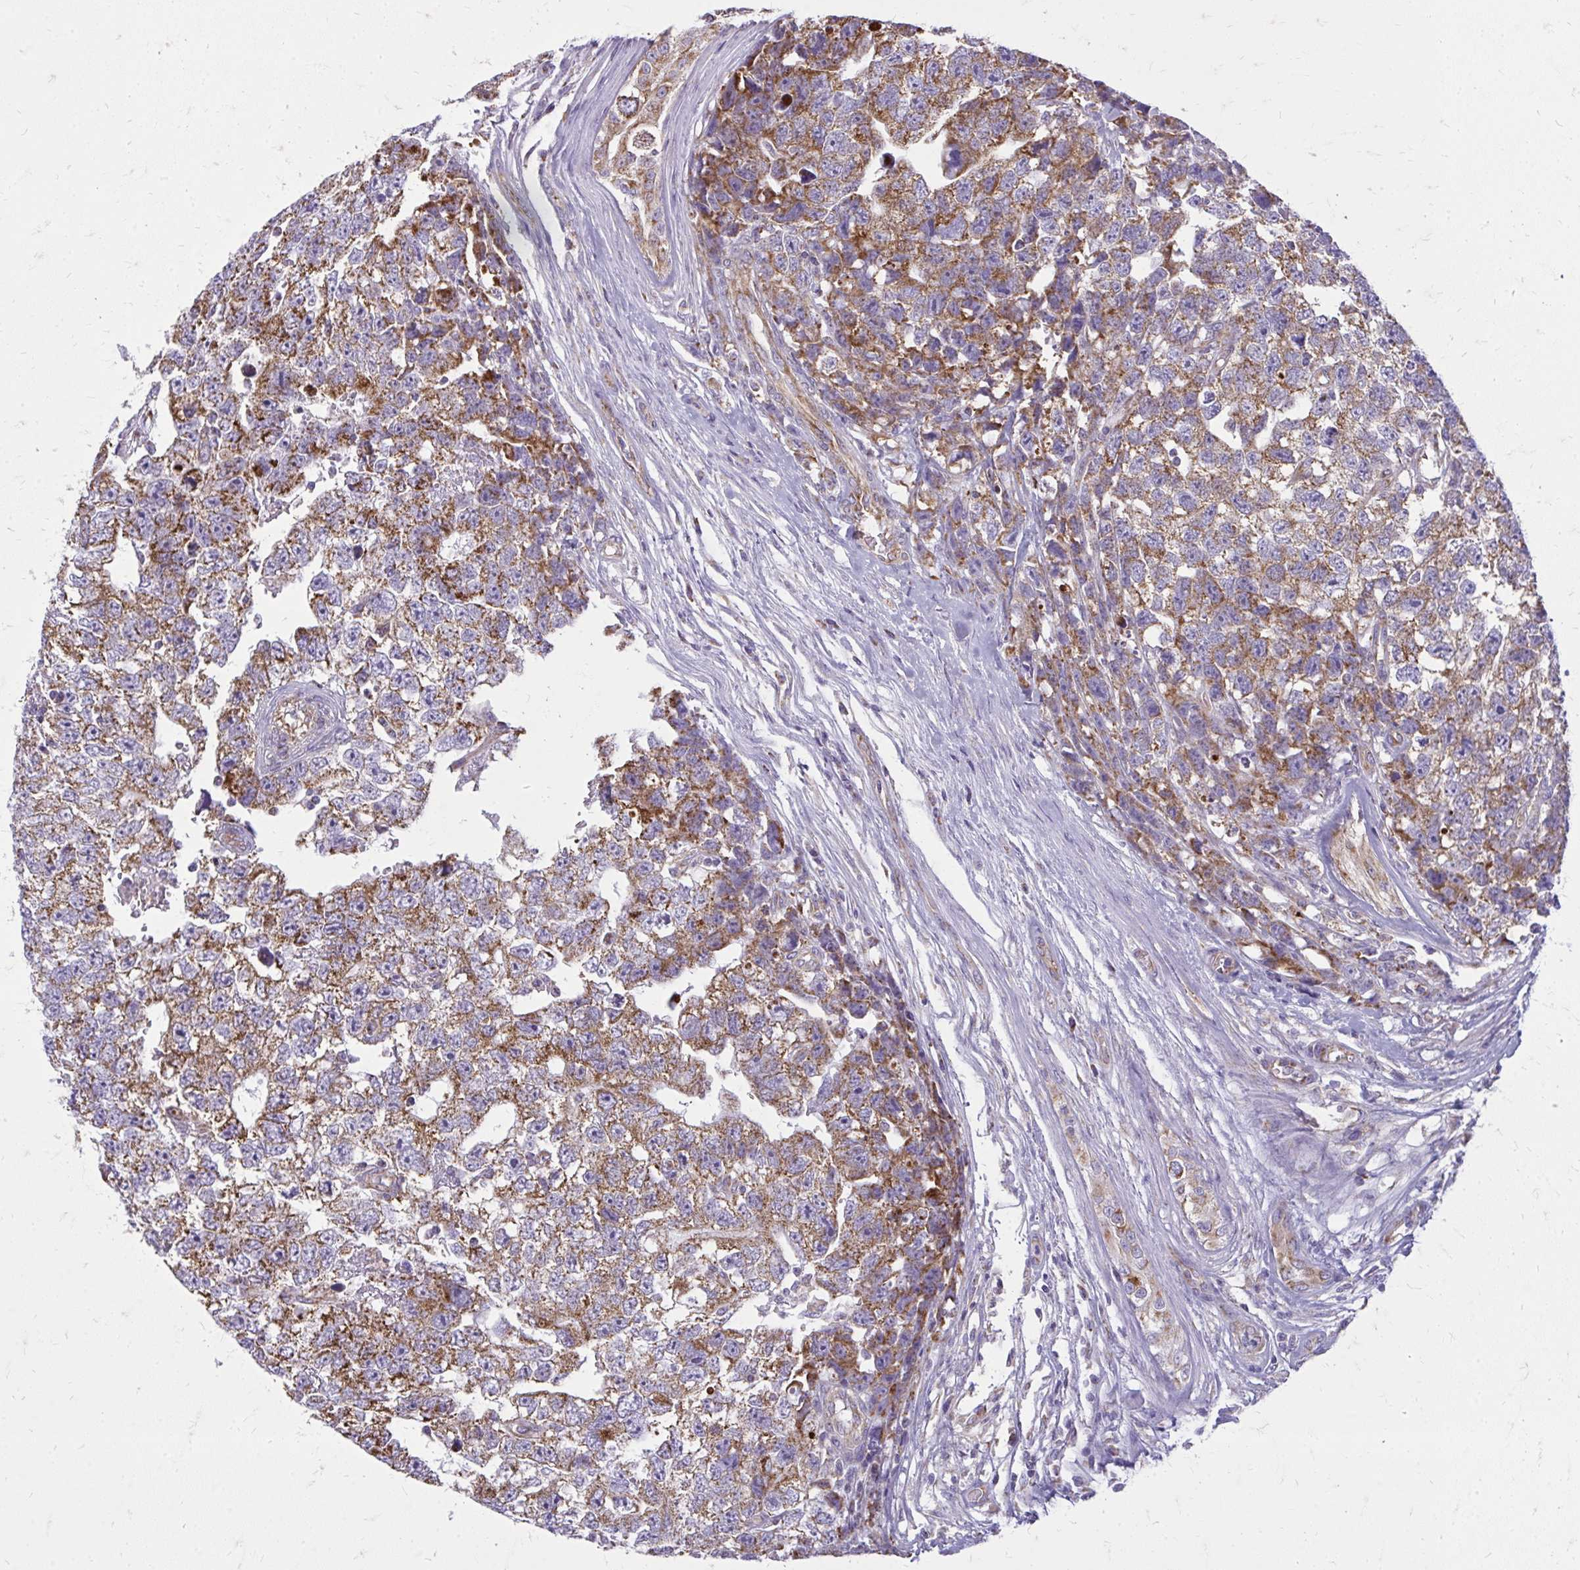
{"staining": {"intensity": "moderate", "quantity": ">75%", "location": "cytoplasmic/membranous"}, "tissue": "testis cancer", "cell_type": "Tumor cells", "image_type": "cancer", "snomed": [{"axis": "morphology", "description": "Carcinoma, Embryonal, NOS"}, {"axis": "topography", "description": "Testis"}], "caption": "Immunohistochemical staining of testis embryonal carcinoma reveals medium levels of moderate cytoplasmic/membranous staining in approximately >75% of tumor cells. The staining was performed using DAB (3,3'-diaminobenzidine), with brown indicating positive protein expression. Nuclei are stained blue with hematoxylin.", "gene": "IFIT1", "patient": {"sex": "male", "age": 22}}